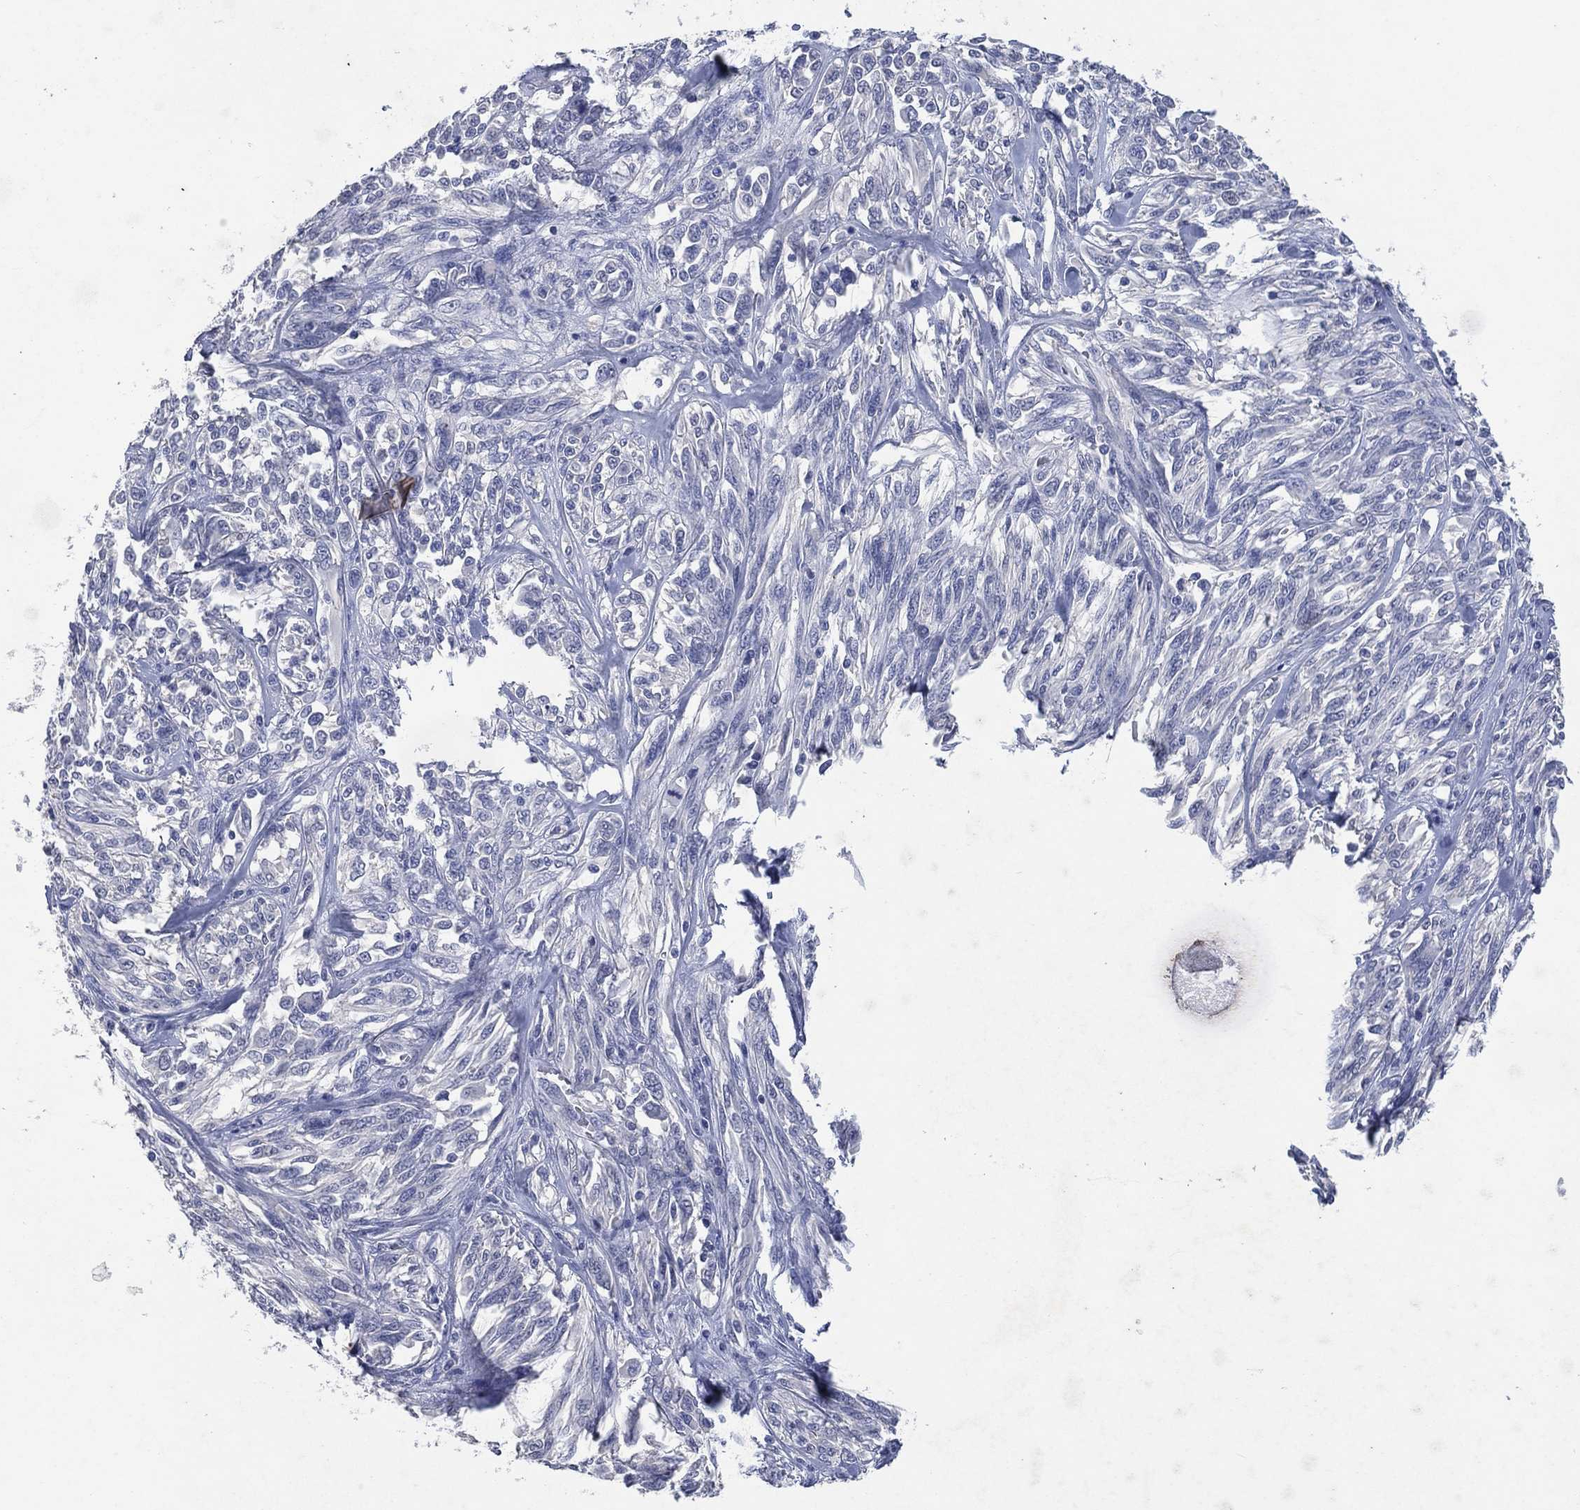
{"staining": {"intensity": "negative", "quantity": "none", "location": "none"}, "tissue": "melanoma", "cell_type": "Tumor cells", "image_type": "cancer", "snomed": [{"axis": "morphology", "description": "Malignant melanoma, NOS"}, {"axis": "topography", "description": "Skin"}], "caption": "This is a image of immunohistochemistry (IHC) staining of melanoma, which shows no positivity in tumor cells.", "gene": "FSCN2", "patient": {"sex": "female", "age": 91}}